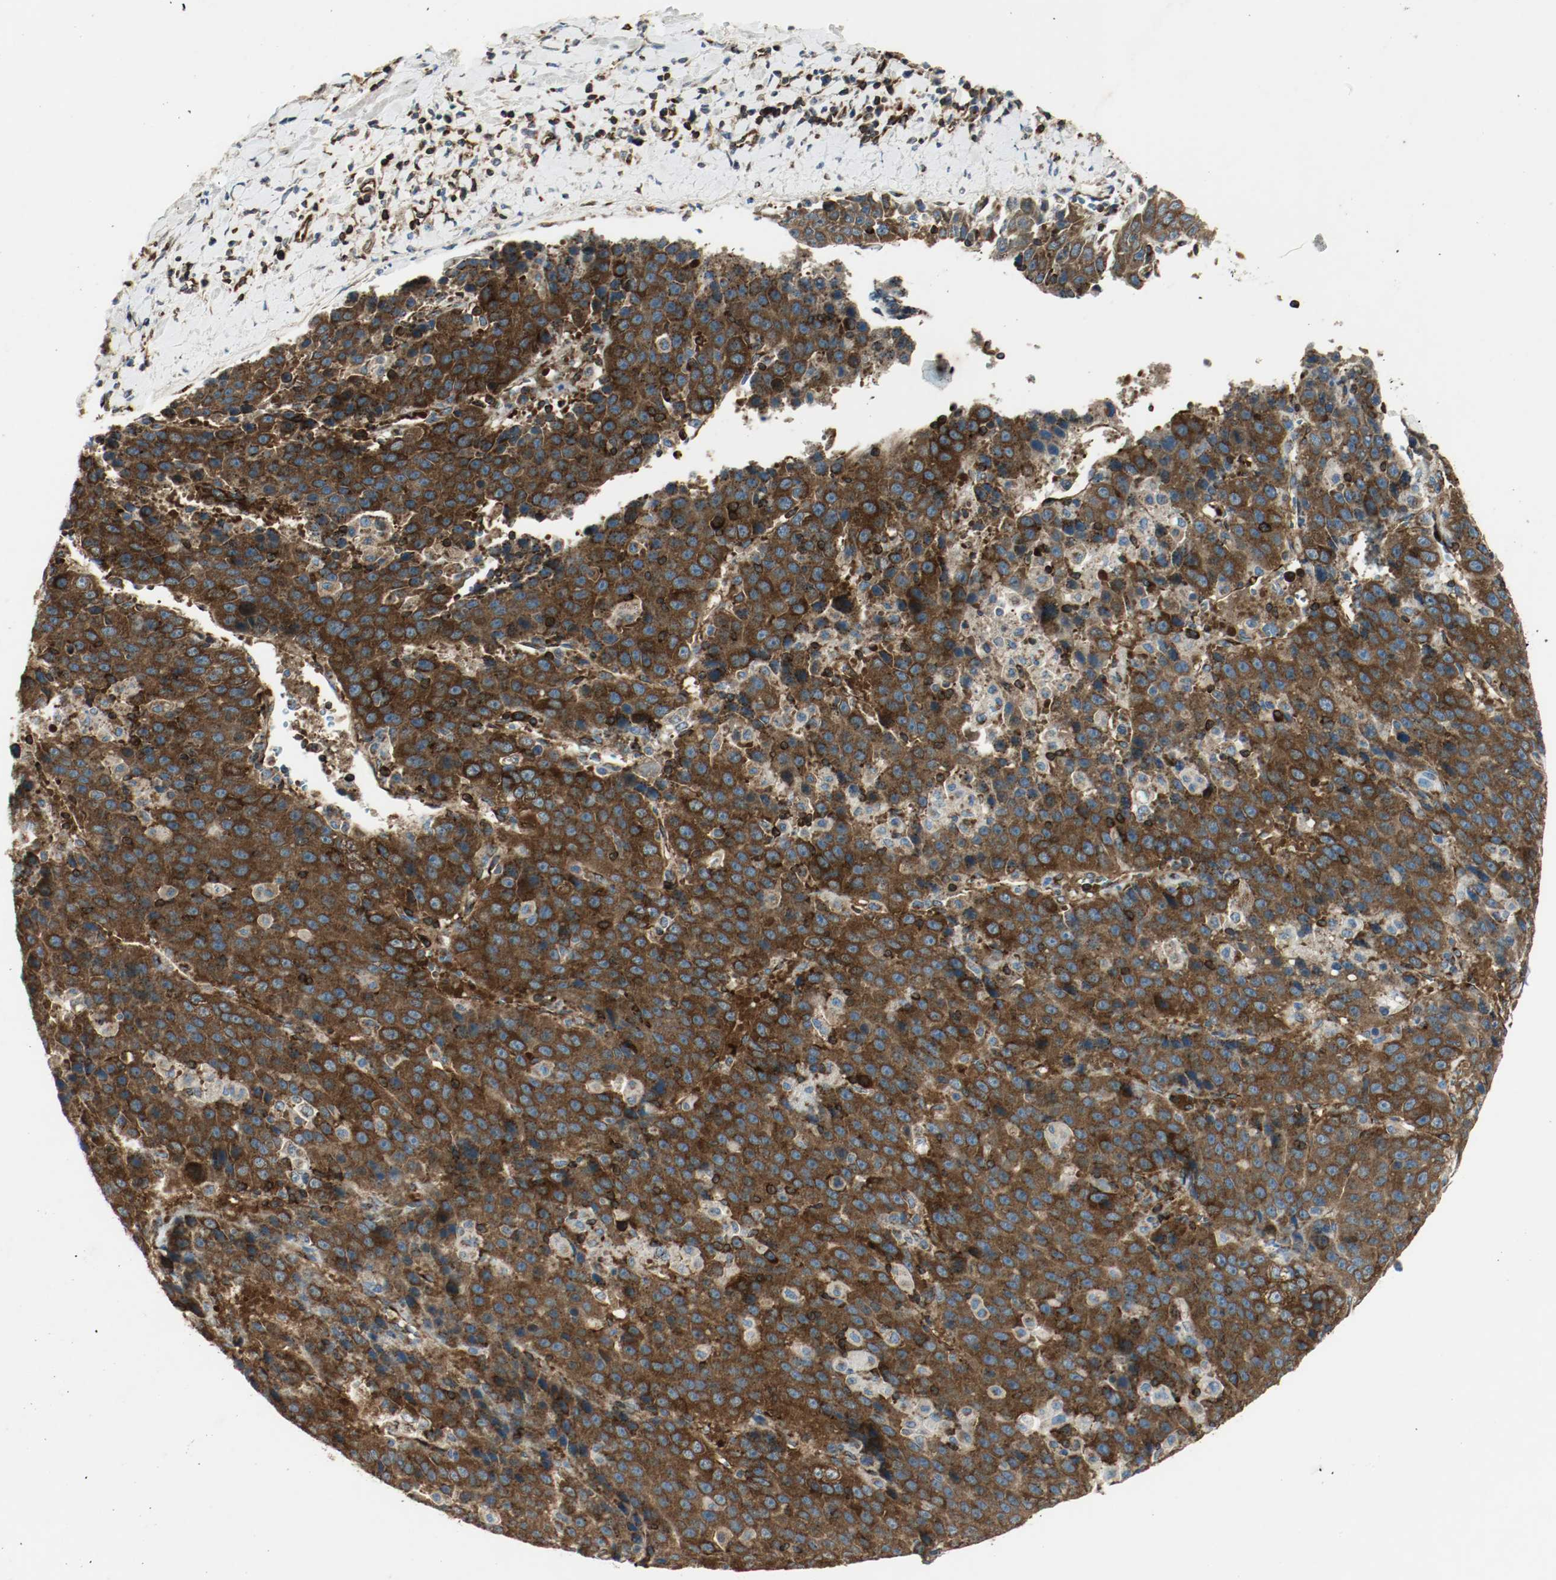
{"staining": {"intensity": "strong", "quantity": ">75%", "location": "cytoplasmic/membranous"}, "tissue": "liver cancer", "cell_type": "Tumor cells", "image_type": "cancer", "snomed": [{"axis": "morphology", "description": "Carcinoma, Hepatocellular, NOS"}, {"axis": "topography", "description": "Liver"}], "caption": "Human liver cancer (hepatocellular carcinoma) stained with a protein marker shows strong staining in tumor cells.", "gene": "PLCG1", "patient": {"sex": "female", "age": 53}}